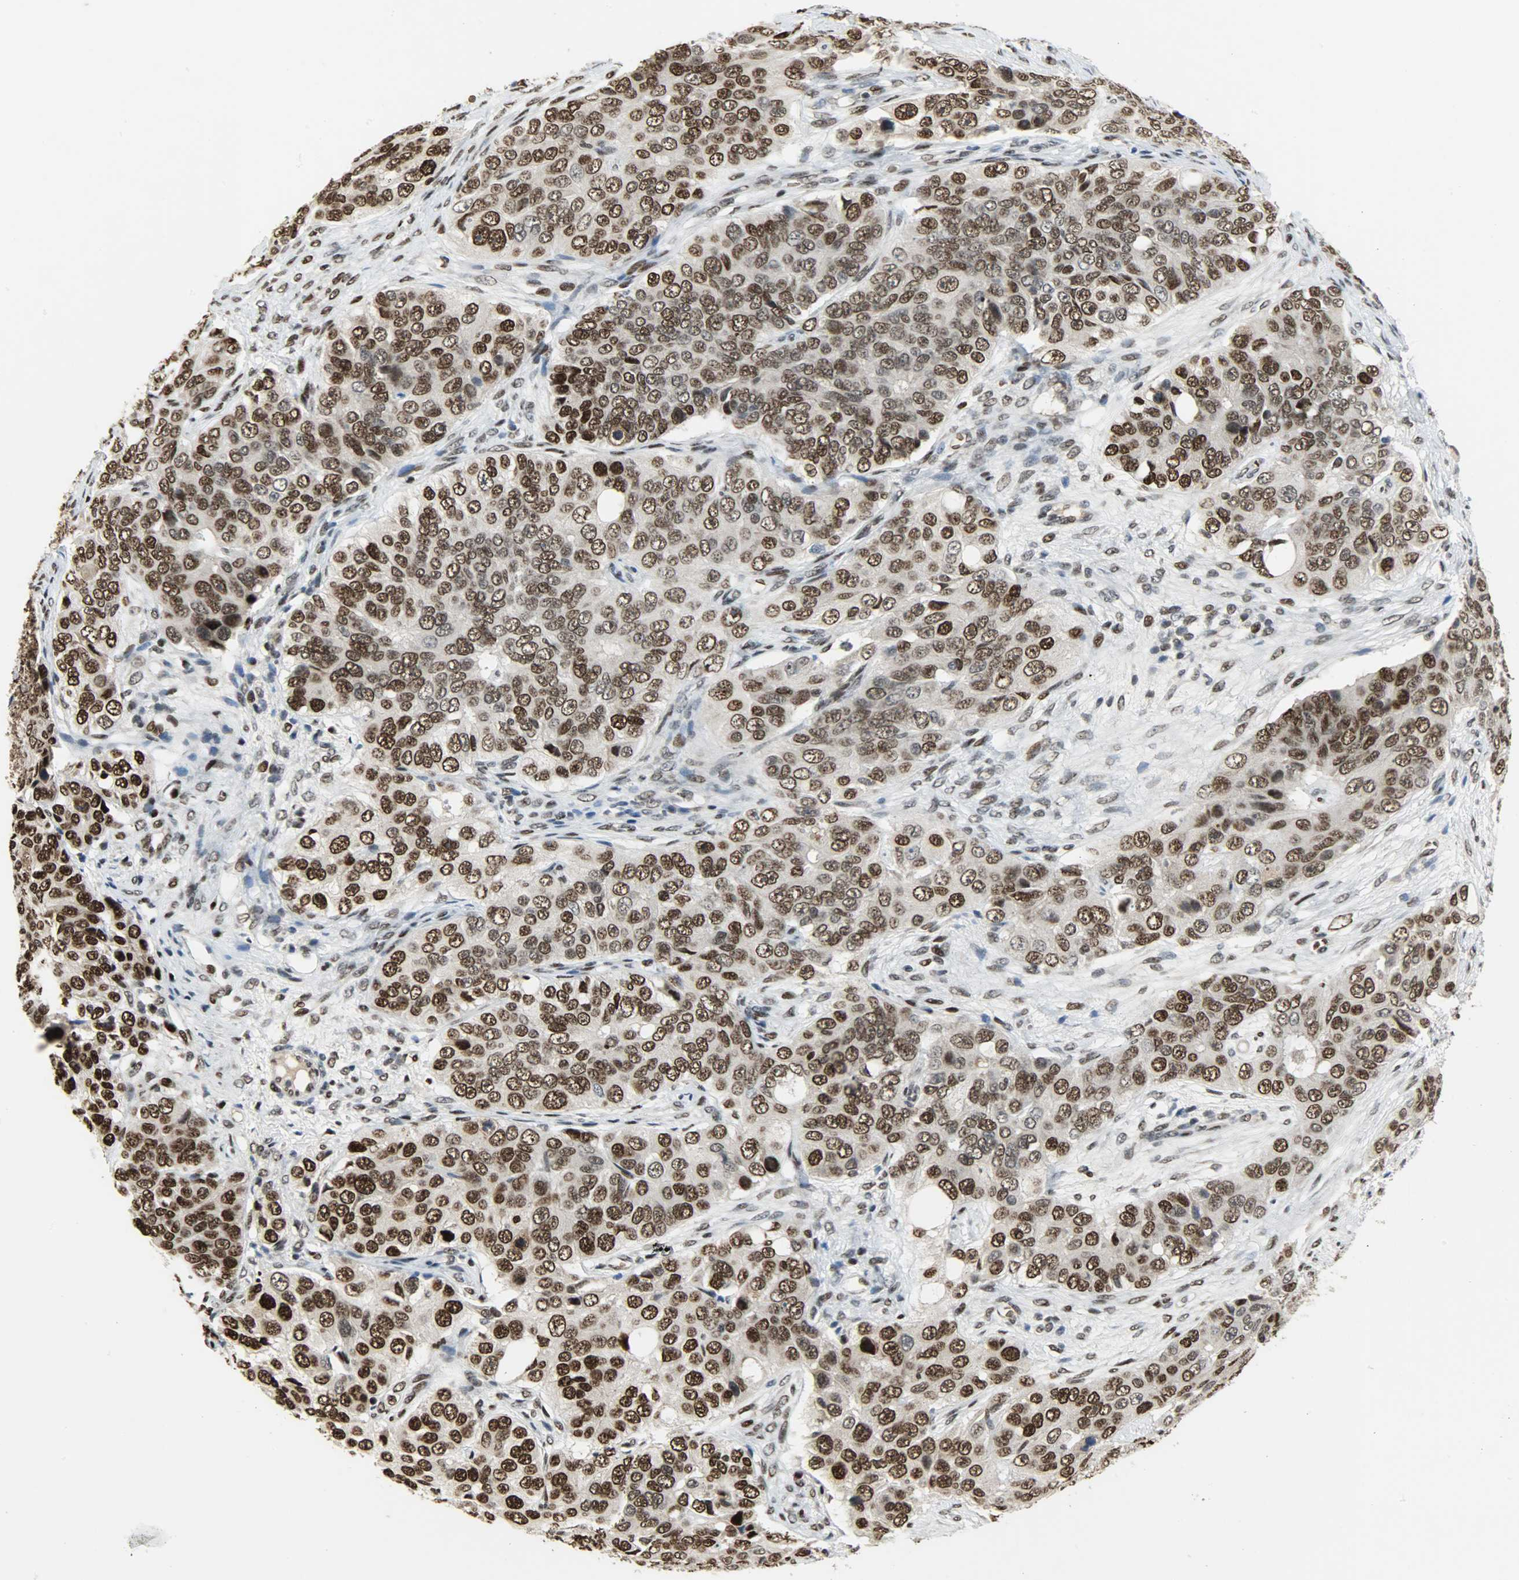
{"staining": {"intensity": "strong", "quantity": ">75%", "location": "nuclear"}, "tissue": "ovarian cancer", "cell_type": "Tumor cells", "image_type": "cancer", "snomed": [{"axis": "morphology", "description": "Carcinoma, endometroid"}, {"axis": "topography", "description": "Ovary"}], "caption": "There is high levels of strong nuclear positivity in tumor cells of endometroid carcinoma (ovarian), as demonstrated by immunohistochemical staining (brown color).", "gene": "SNAI1", "patient": {"sex": "female", "age": 51}}